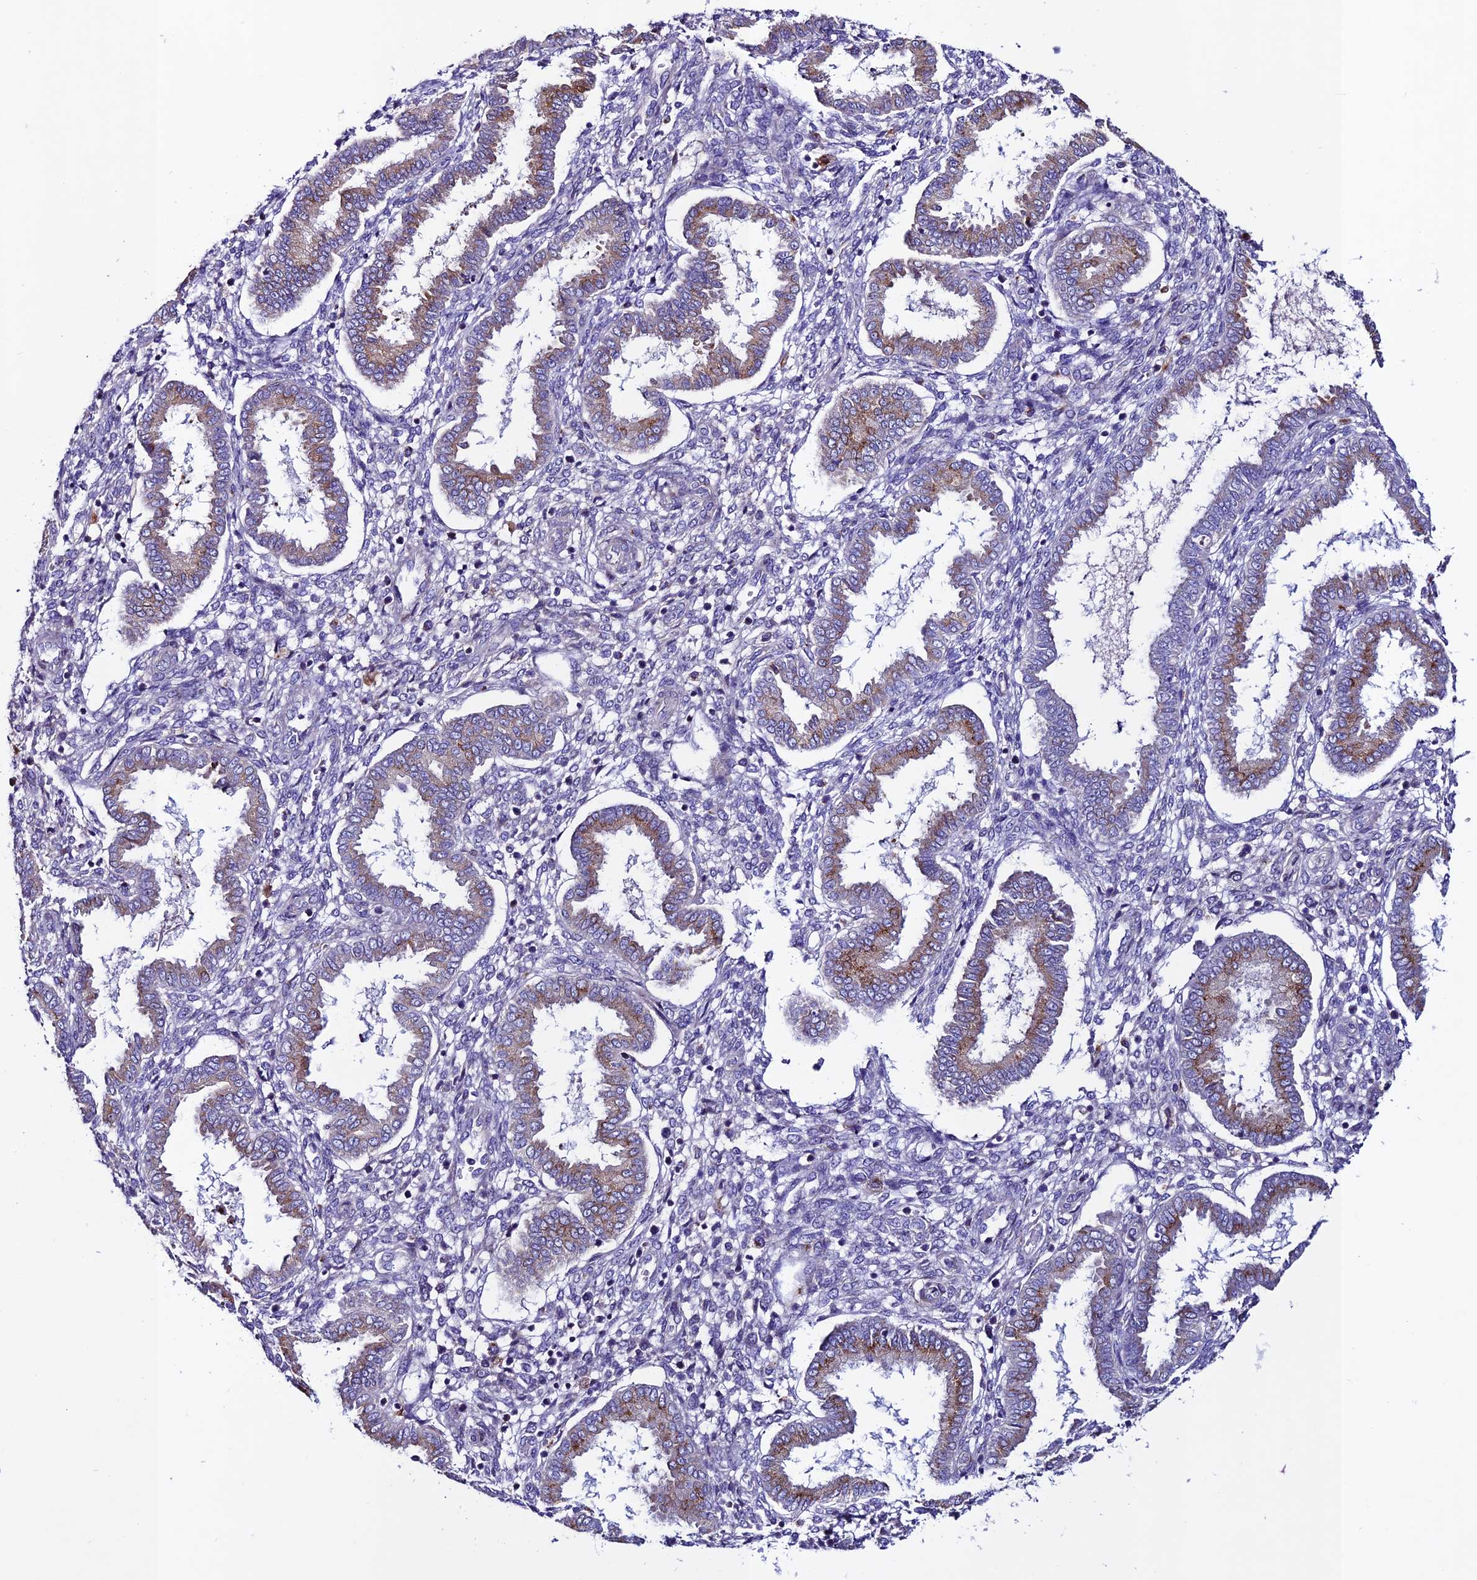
{"staining": {"intensity": "negative", "quantity": "none", "location": "none"}, "tissue": "endometrium", "cell_type": "Cells in endometrial stroma", "image_type": "normal", "snomed": [{"axis": "morphology", "description": "Normal tissue, NOS"}, {"axis": "topography", "description": "Endometrium"}], "caption": "Endometrium stained for a protein using immunohistochemistry shows no staining cells in endometrial stroma.", "gene": "OR51Q1", "patient": {"sex": "female", "age": 24}}